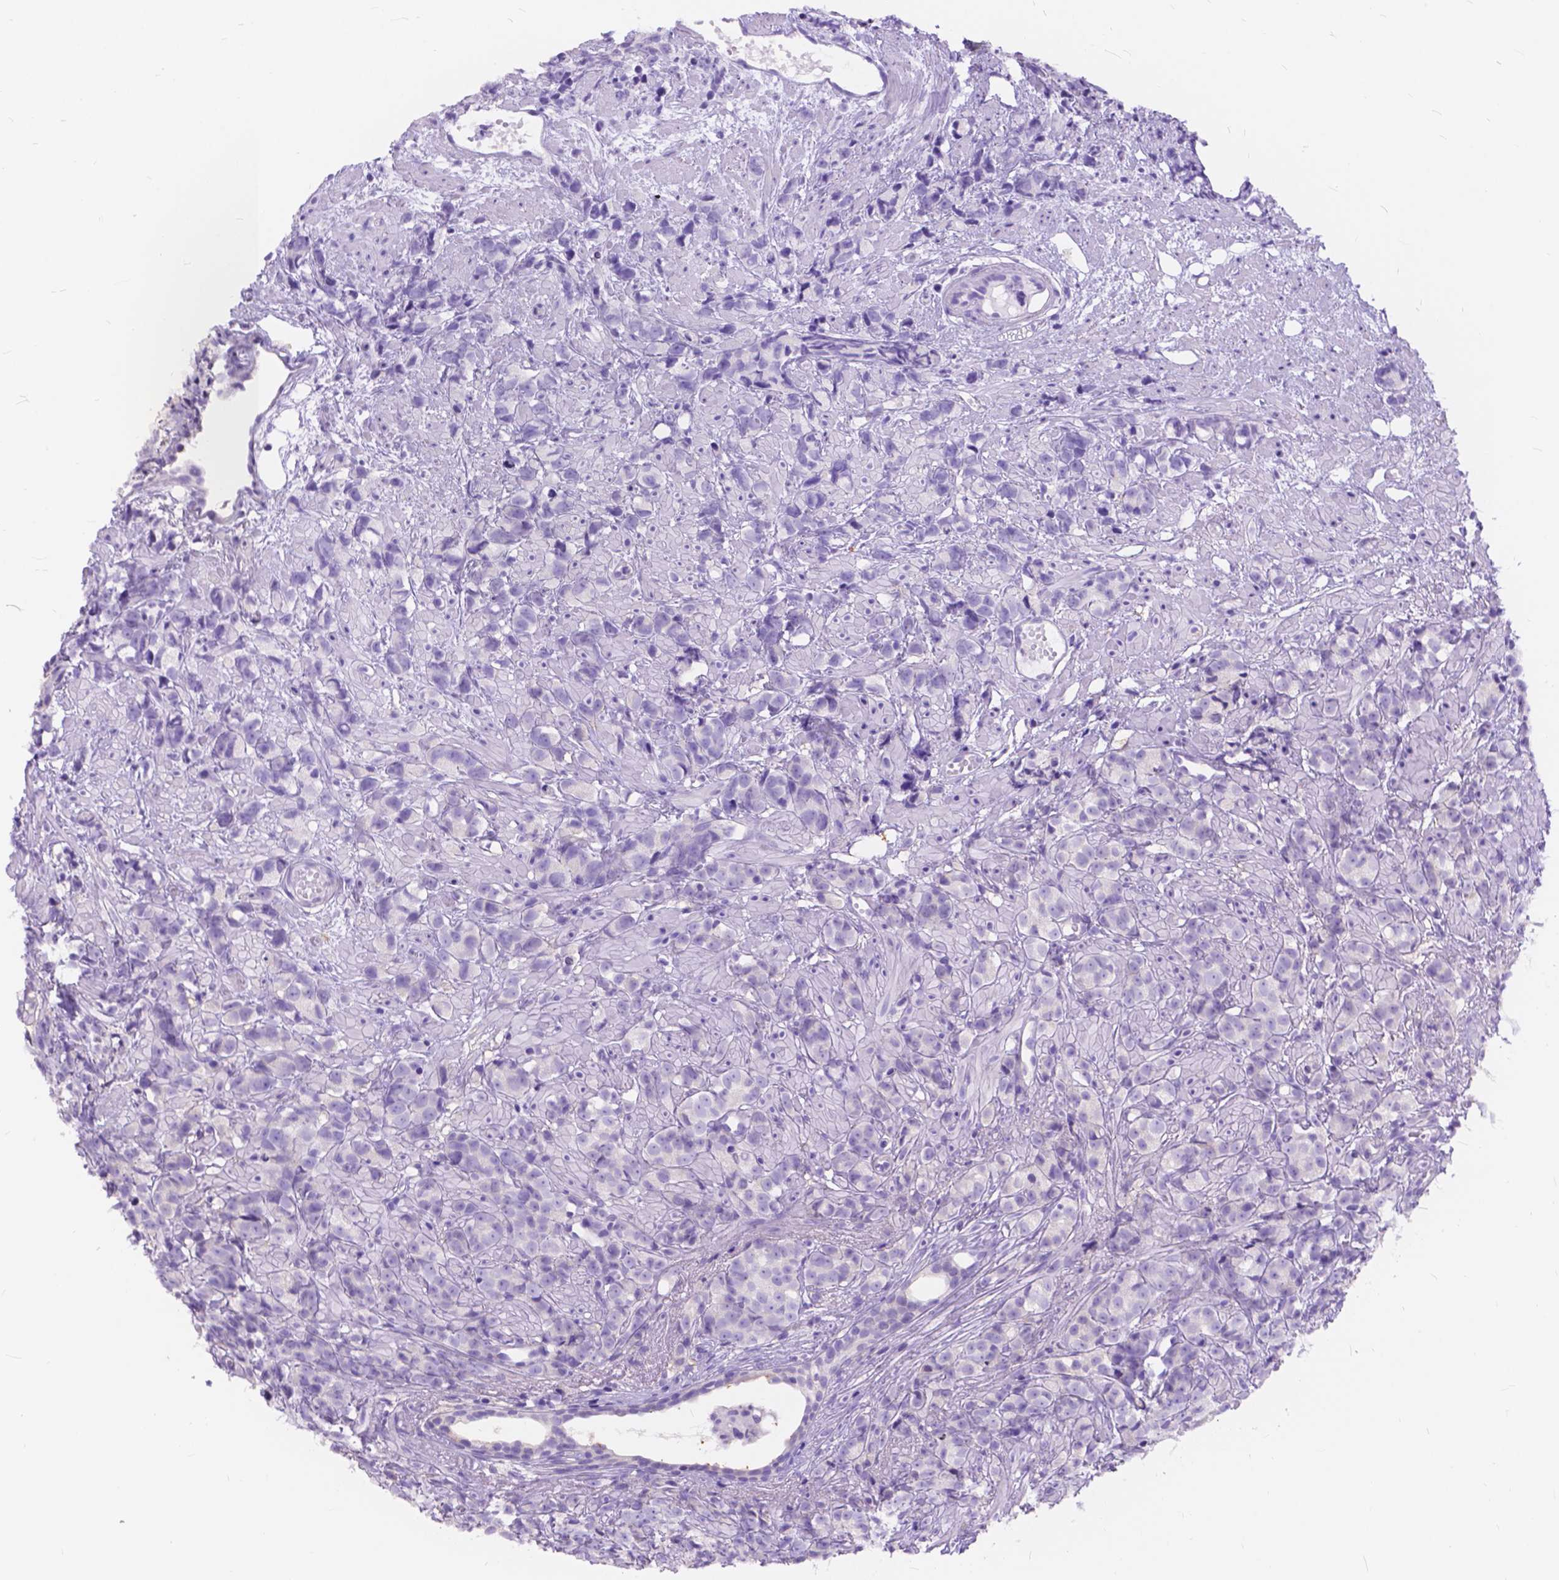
{"staining": {"intensity": "negative", "quantity": "none", "location": "none"}, "tissue": "prostate cancer", "cell_type": "Tumor cells", "image_type": "cancer", "snomed": [{"axis": "morphology", "description": "Adenocarcinoma, High grade"}, {"axis": "topography", "description": "Prostate"}], "caption": "Prostate cancer (adenocarcinoma (high-grade)) stained for a protein using IHC demonstrates no staining tumor cells.", "gene": "FOXL2", "patient": {"sex": "male", "age": 81}}